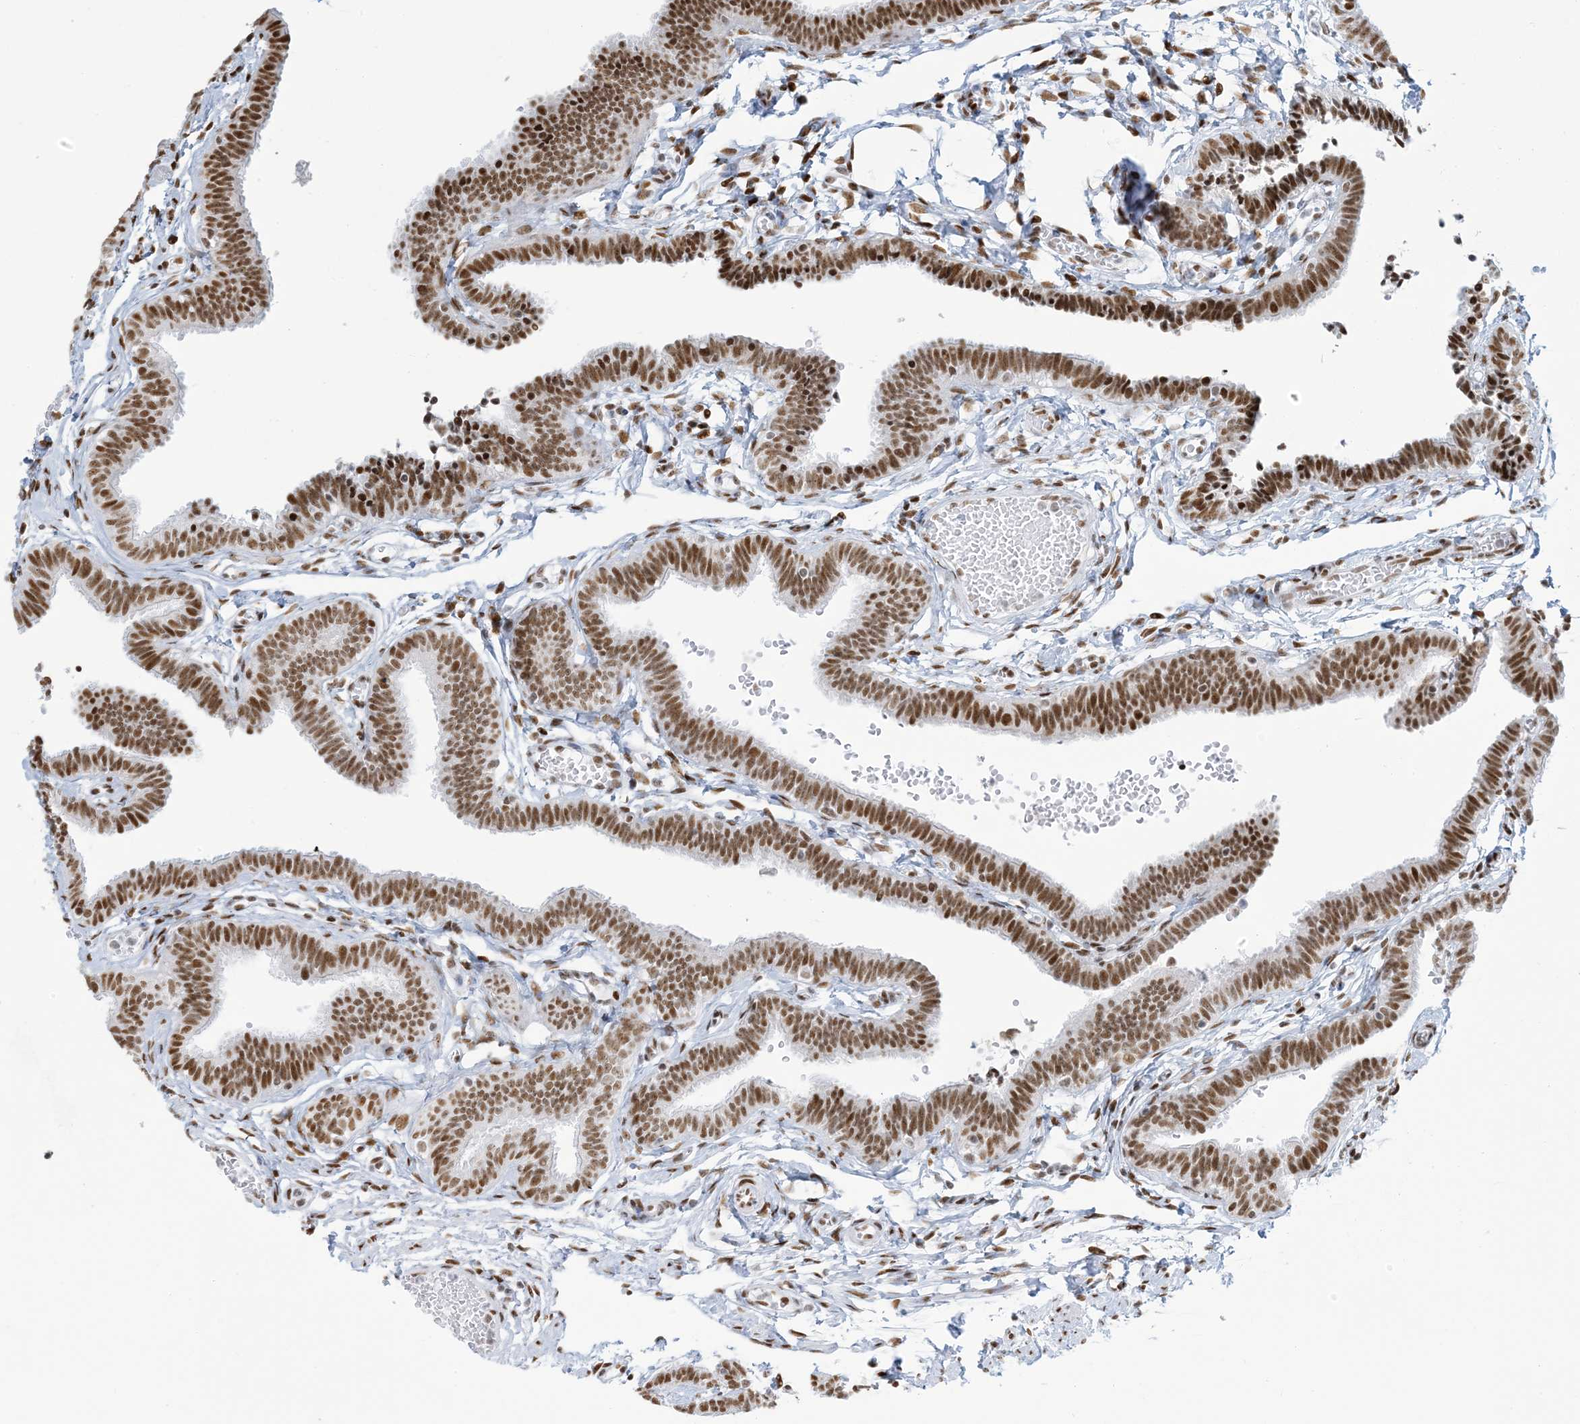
{"staining": {"intensity": "moderate", "quantity": ">75%", "location": "nuclear"}, "tissue": "fallopian tube", "cell_type": "Glandular cells", "image_type": "normal", "snomed": [{"axis": "morphology", "description": "Normal tissue, NOS"}, {"axis": "topography", "description": "Fallopian tube"}, {"axis": "topography", "description": "Ovary"}], "caption": "Immunohistochemical staining of normal human fallopian tube reveals >75% levels of moderate nuclear protein expression in approximately >75% of glandular cells. Immunohistochemistry stains the protein in brown and the nuclei are stained blue.", "gene": "STAG1", "patient": {"sex": "female", "age": 23}}